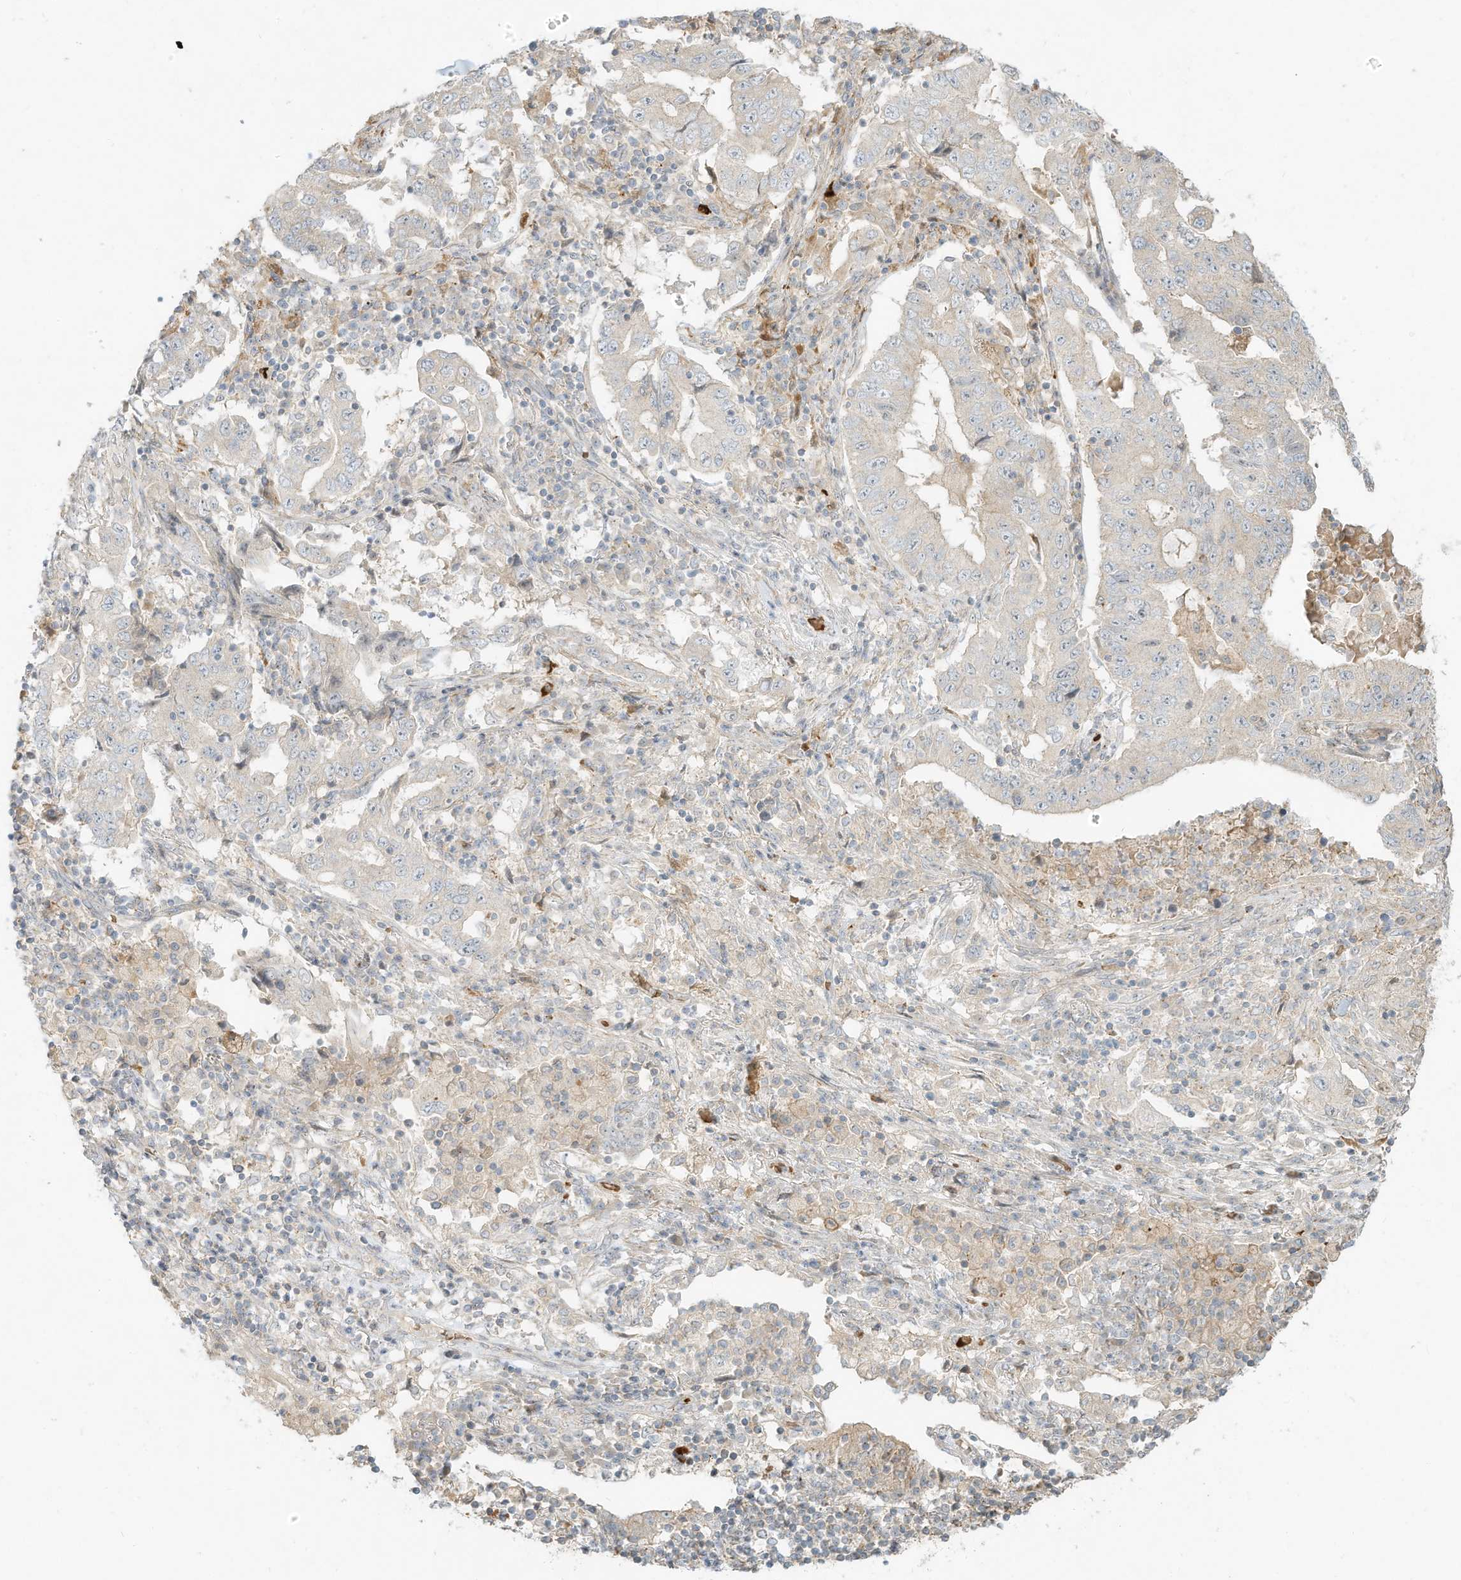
{"staining": {"intensity": "negative", "quantity": "none", "location": "none"}, "tissue": "lung cancer", "cell_type": "Tumor cells", "image_type": "cancer", "snomed": [{"axis": "morphology", "description": "Adenocarcinoma, NOS"}, {"axis": "topography", "description": "Lung"}], "caption": "The immunohistochemistry (IHC) histopathology image has no significant expression in tumor cells of adenocarcinoma (lung) tissue.", "gene": "OFD1", "patient": {"sex": "female", "age": 51}}